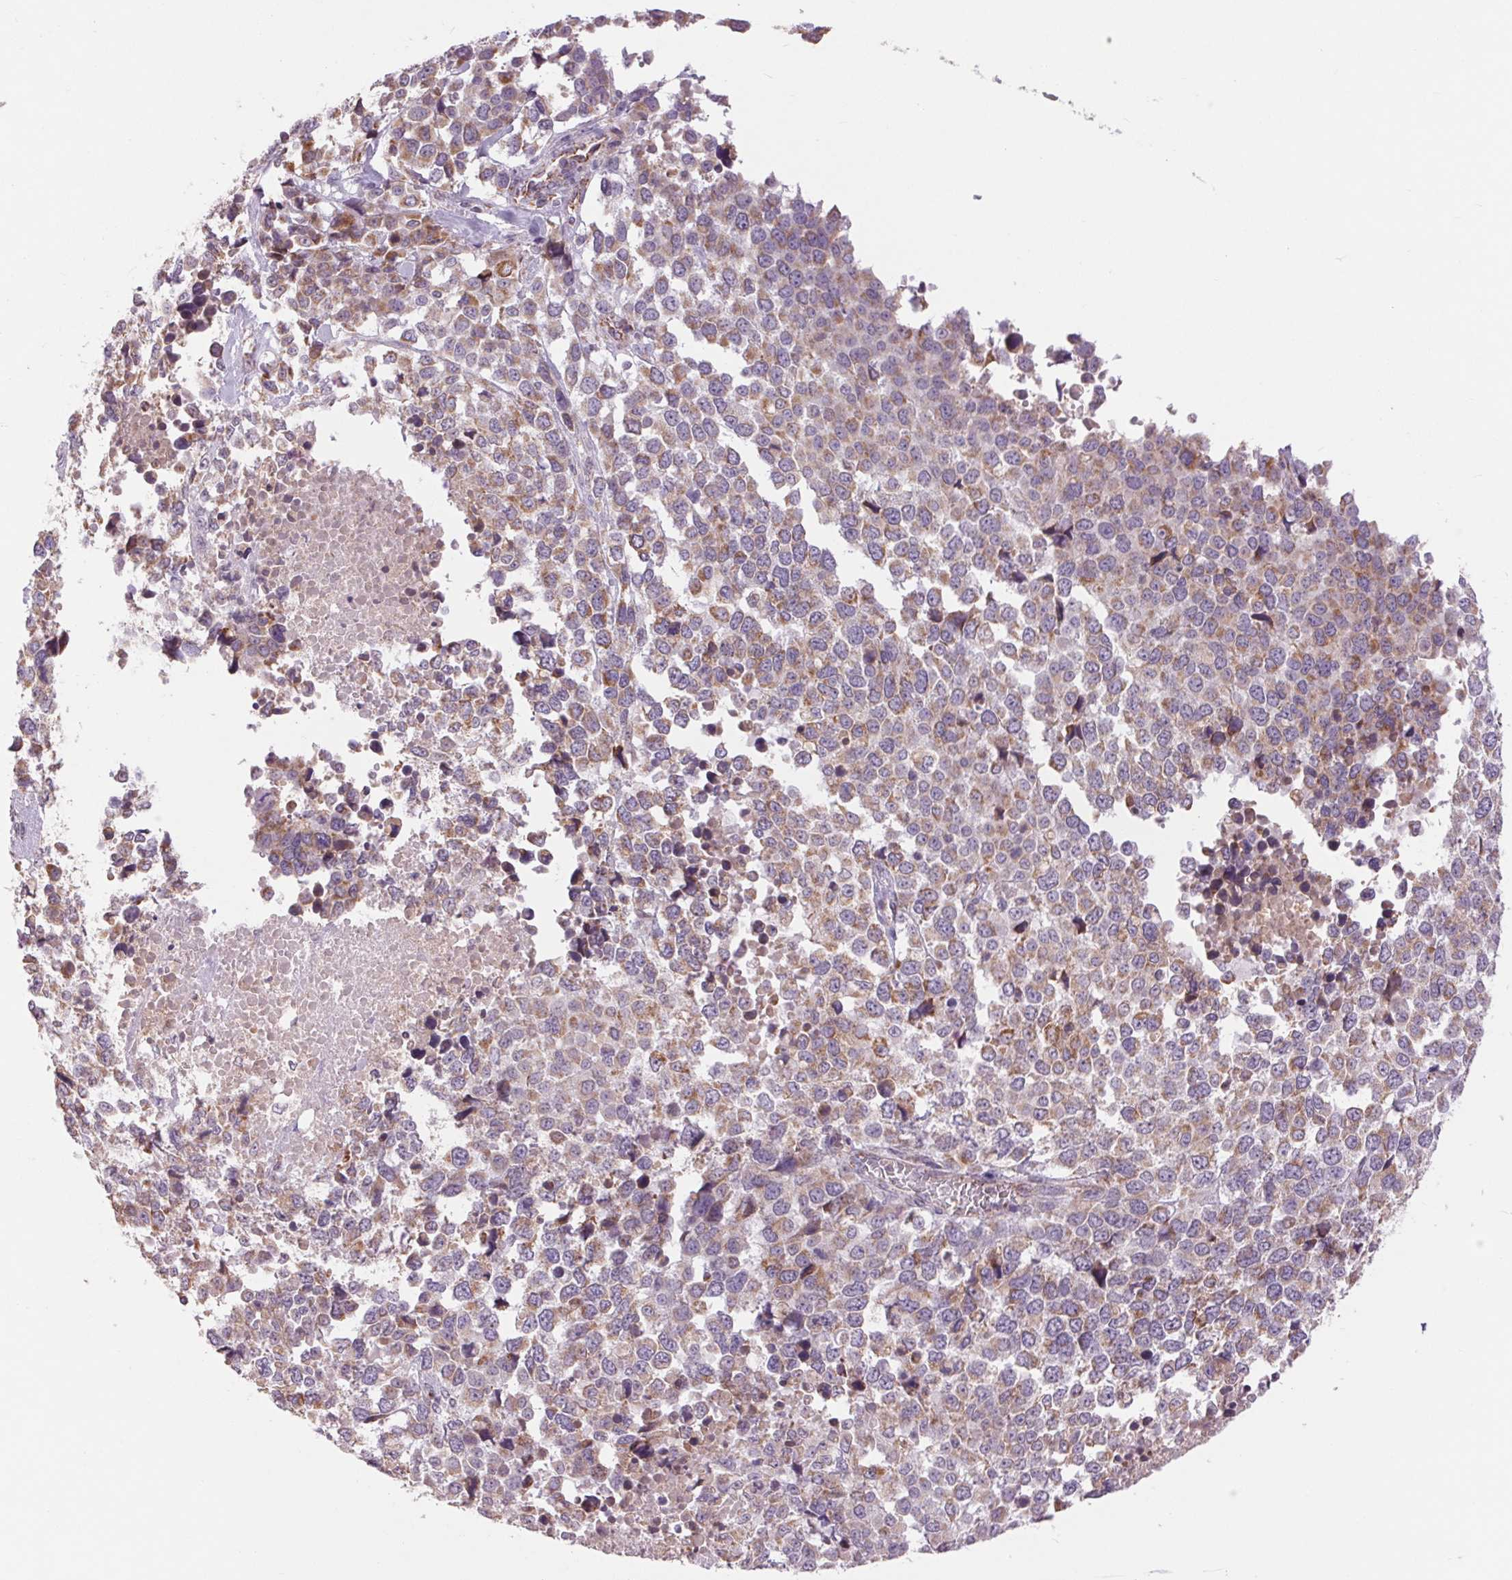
{"staining": {"intensity": "moderate", "quantity": "25%-75%", "location": "cytoplasmic/membranous"}, "tissue": "melanoma", "cell_type": "Tumor cells", "image_type": "cancer", "snomed": [{"axis": "morphology", "description": "Malignant melanoma, Metastatic site"}, {"axis": "topography", "description": "Skin"}], "caption": "Immunohistochemical staining of human malignant melanoma (metastatic site) exhibits medium levels of moderate cytoplasmic/membranous expression in approximately 25%-75% of tumor cells.", "gene": "COX6A1", "patient": {"sex": "male", "age": 84}}